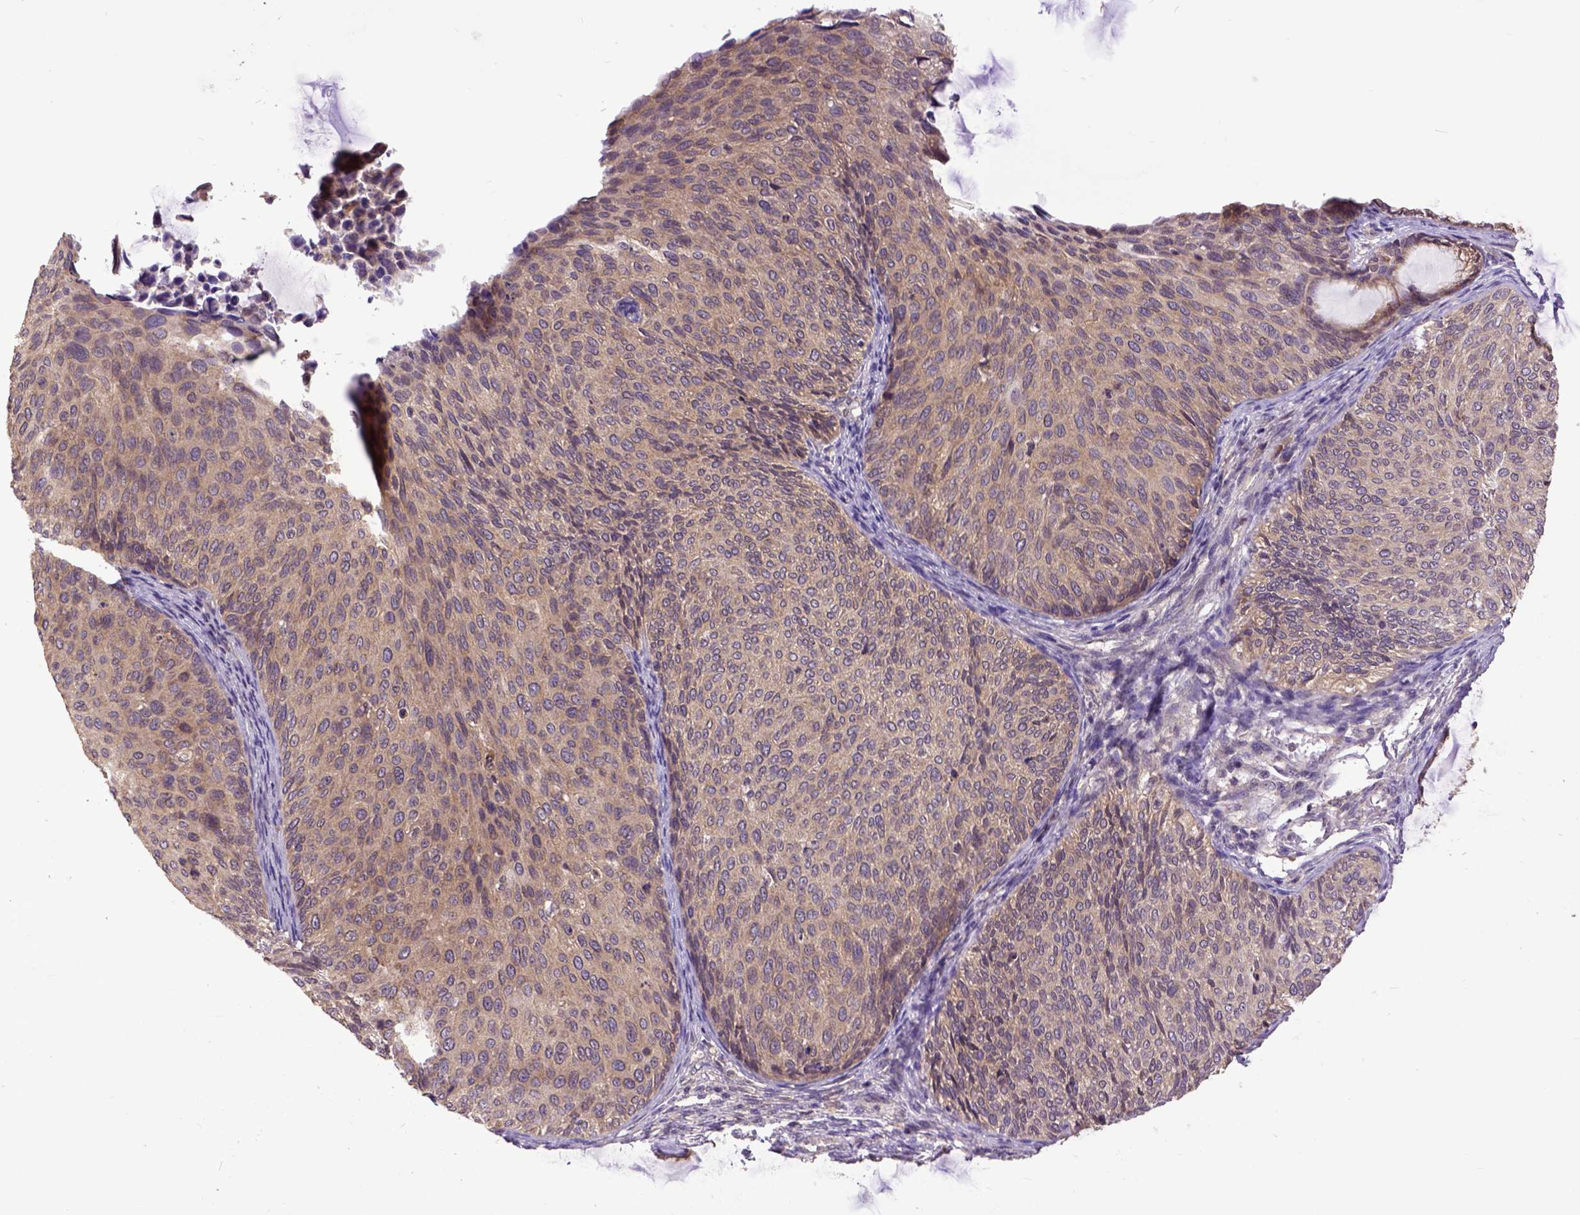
{"staining": {"intensity": "weak", "quantity": ">75%", "location": "cytoplasmic/membranous"}, "tissue": "cervical cancer", "cell_type": "Tumor cells", "image_type": "cancer", "snomed": [{"axis": "morphology", "description": "Squamous cell carcinoma, NOS"}, {"axis": "topography", "description": "Cervix"}], "caption": "High-magnification brightfield microscopy of cervical cancer (squamous cell carcinoma) stained with DAB (3,3'-diaminobenzidine) (brown) and counterstained with hematoxylin (blue). tumor cells exhibit weak cytoplasmic/membranous positivity is present in approximately>75% of cells.", "gene": "ARL1", "patient": {"sex": "female", "age": 36}}